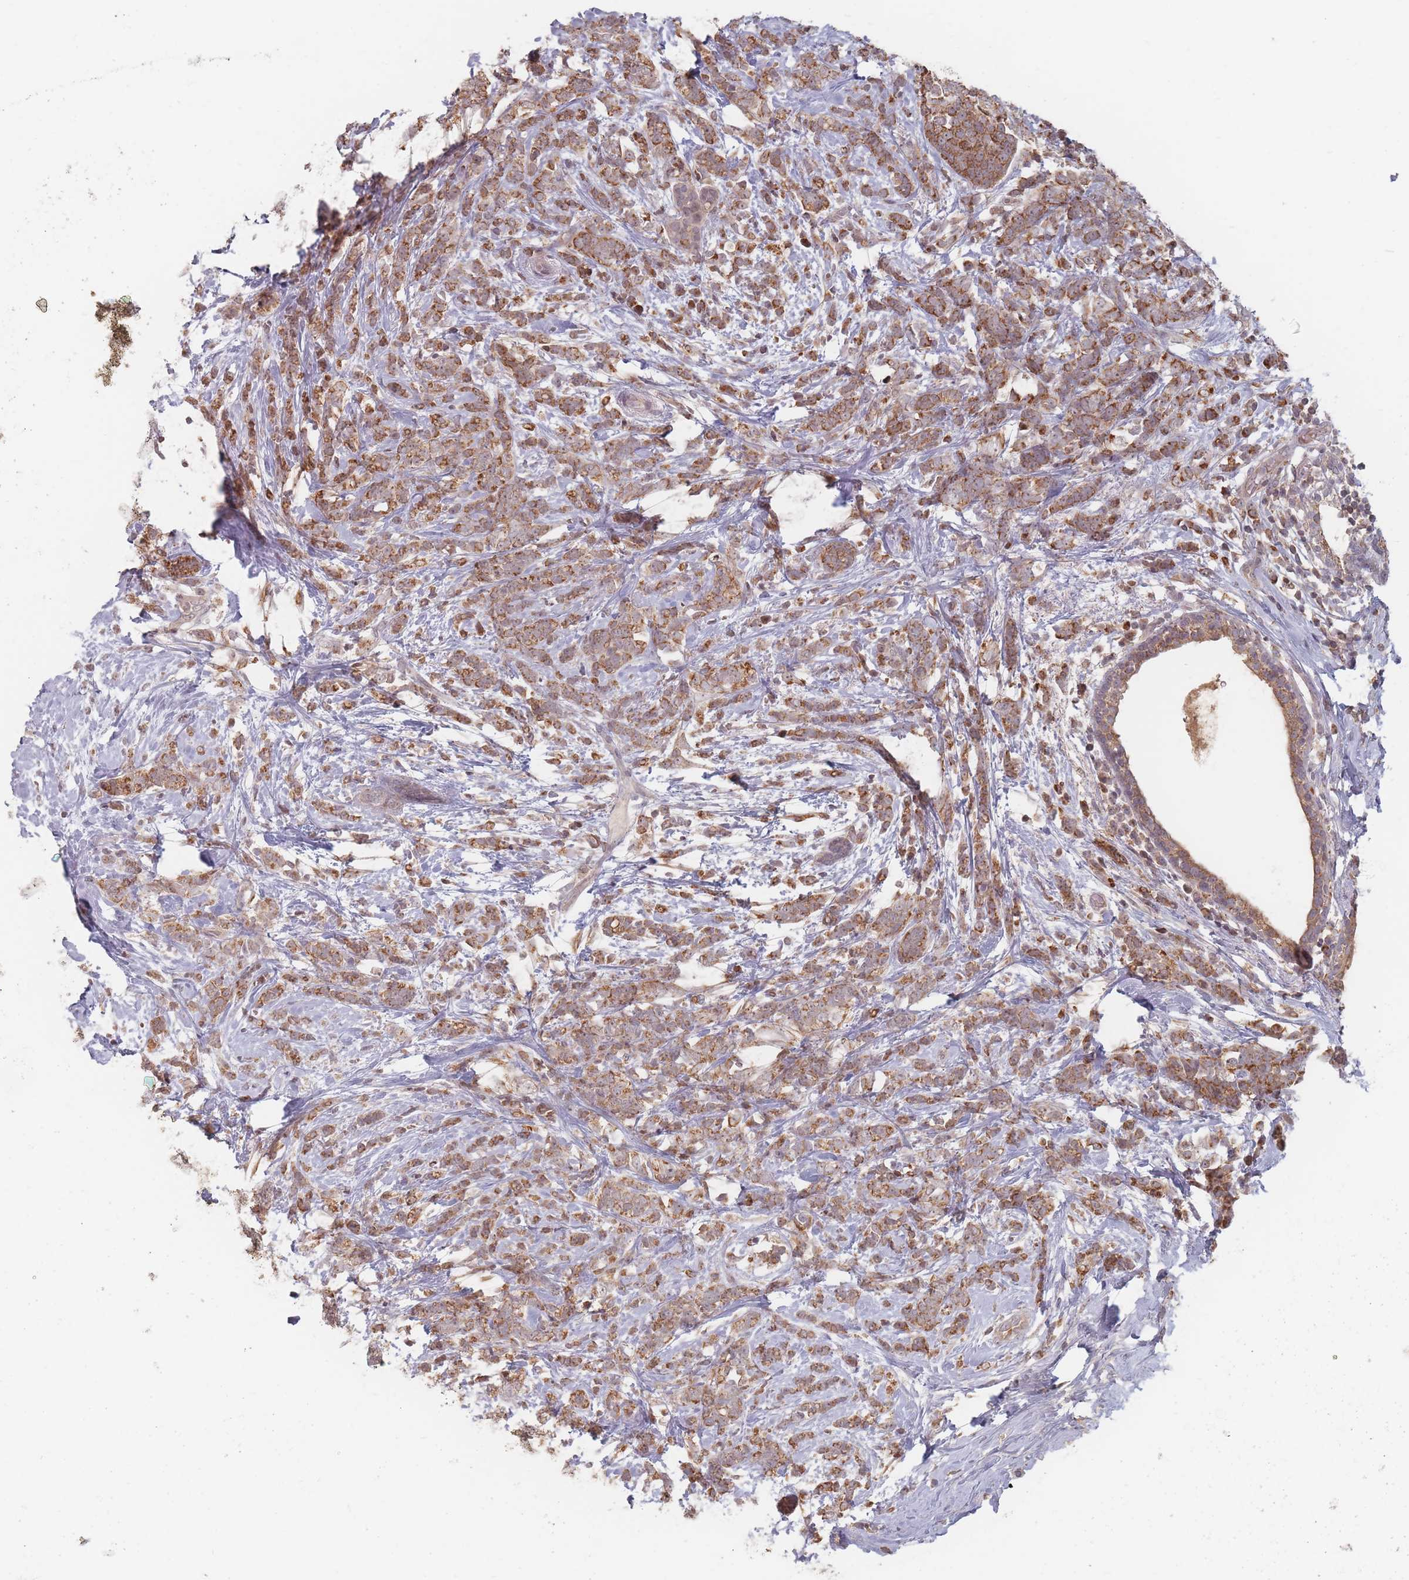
{"staining": {"intensity": "moderate", "quantity": ">75%", "location": "cytoplasmic/membranous"}, "tissue": "breast cancer", "cell_type": "Tumor cells", "image_type": "cancer", "snomed": [{"axis": "morphology", "description": "Lobular carcinoma"}, {"axis": "topography", "description": "Breast"}], "caption": "High-power microscopy captured an immunohistochemistry micrograph of breast cancer, revealing moderate cytoplasmic/membranous positivity in approximately >75% of tumor cells.", "gene": "OR2M4", "patient": {"sex": "female", "age": 58}}